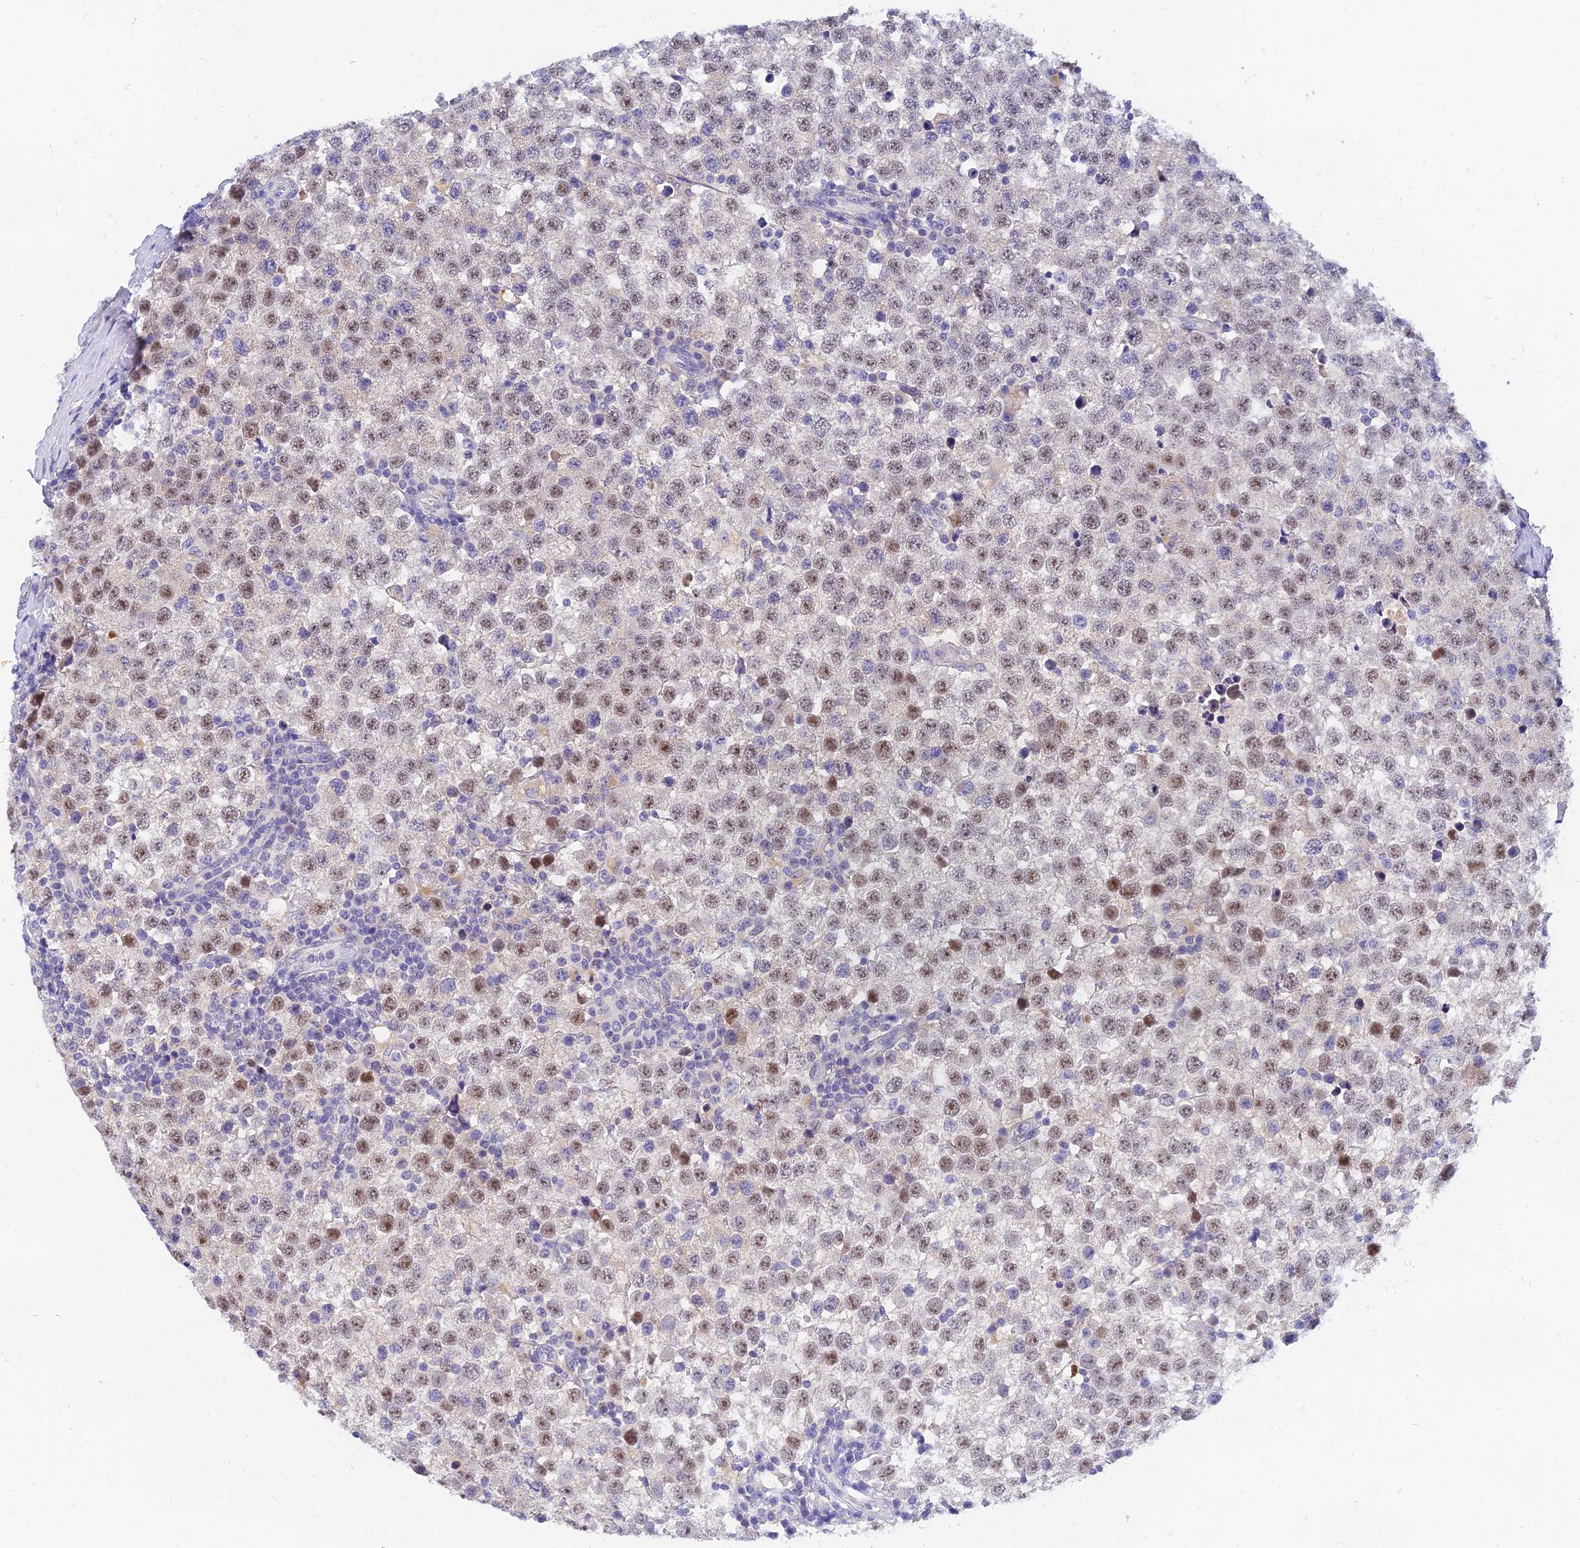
{"staining": {"intensity": "moderate", "quantity": ">75%", "location": "nuclear"}, "tissue": "testis cancer", "cell_type": "Tumor cells", "image_type": "cancer", "snomed": [{"axis": "morphology", "description": "Seminoma, NOS"}, {"axis": "topography", "description": "Testis"}], "caption": "Immunohistochemical staining of seminoma (testis) reveals moderate nuclear protein expression in approximately >75% of tumor cells.", "gene": "TMEM161B", "patient": {"sex": "male", "age": 34}}